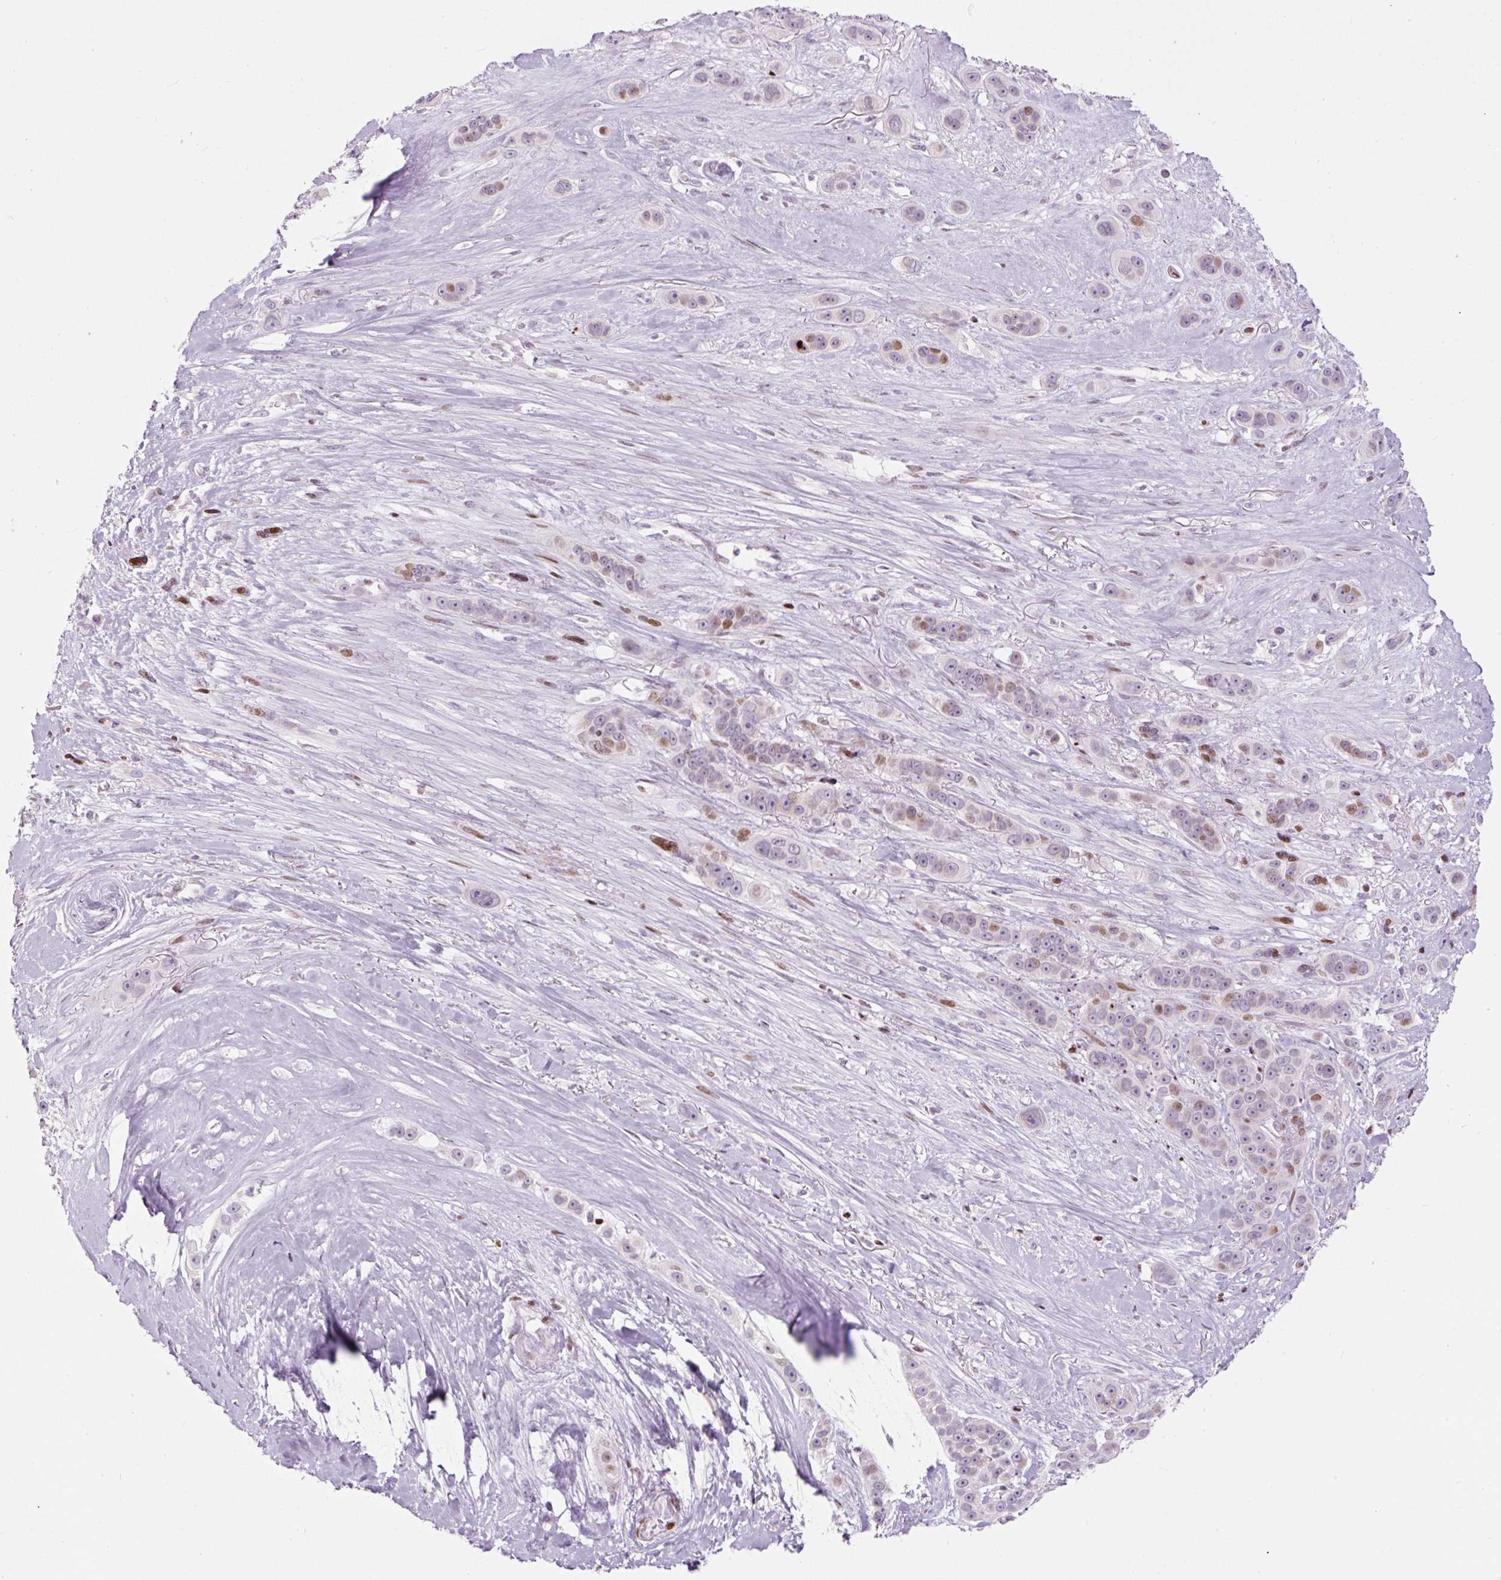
{"staining": {"intensity": "moderate", "quantity": "25%-75%", "location": "nuclear"}, "tissue": "skin cancer", "cell_type": "Tumor cells", "image_type": "cancer", "snomed": [{"axis": "morphology", "description": "Squamous cell carcinoma, NOS"}, {"axis": "topography", "description": "Skin"}], "caption": "Skin cancer (squamous cell carcinoma) stained with a brown dye exhibits moderate nuclear positive expression in about 25%-75% of tumor cells.", "gene": "TMEM177", "patient": {"sex": "male", "age": 67}}